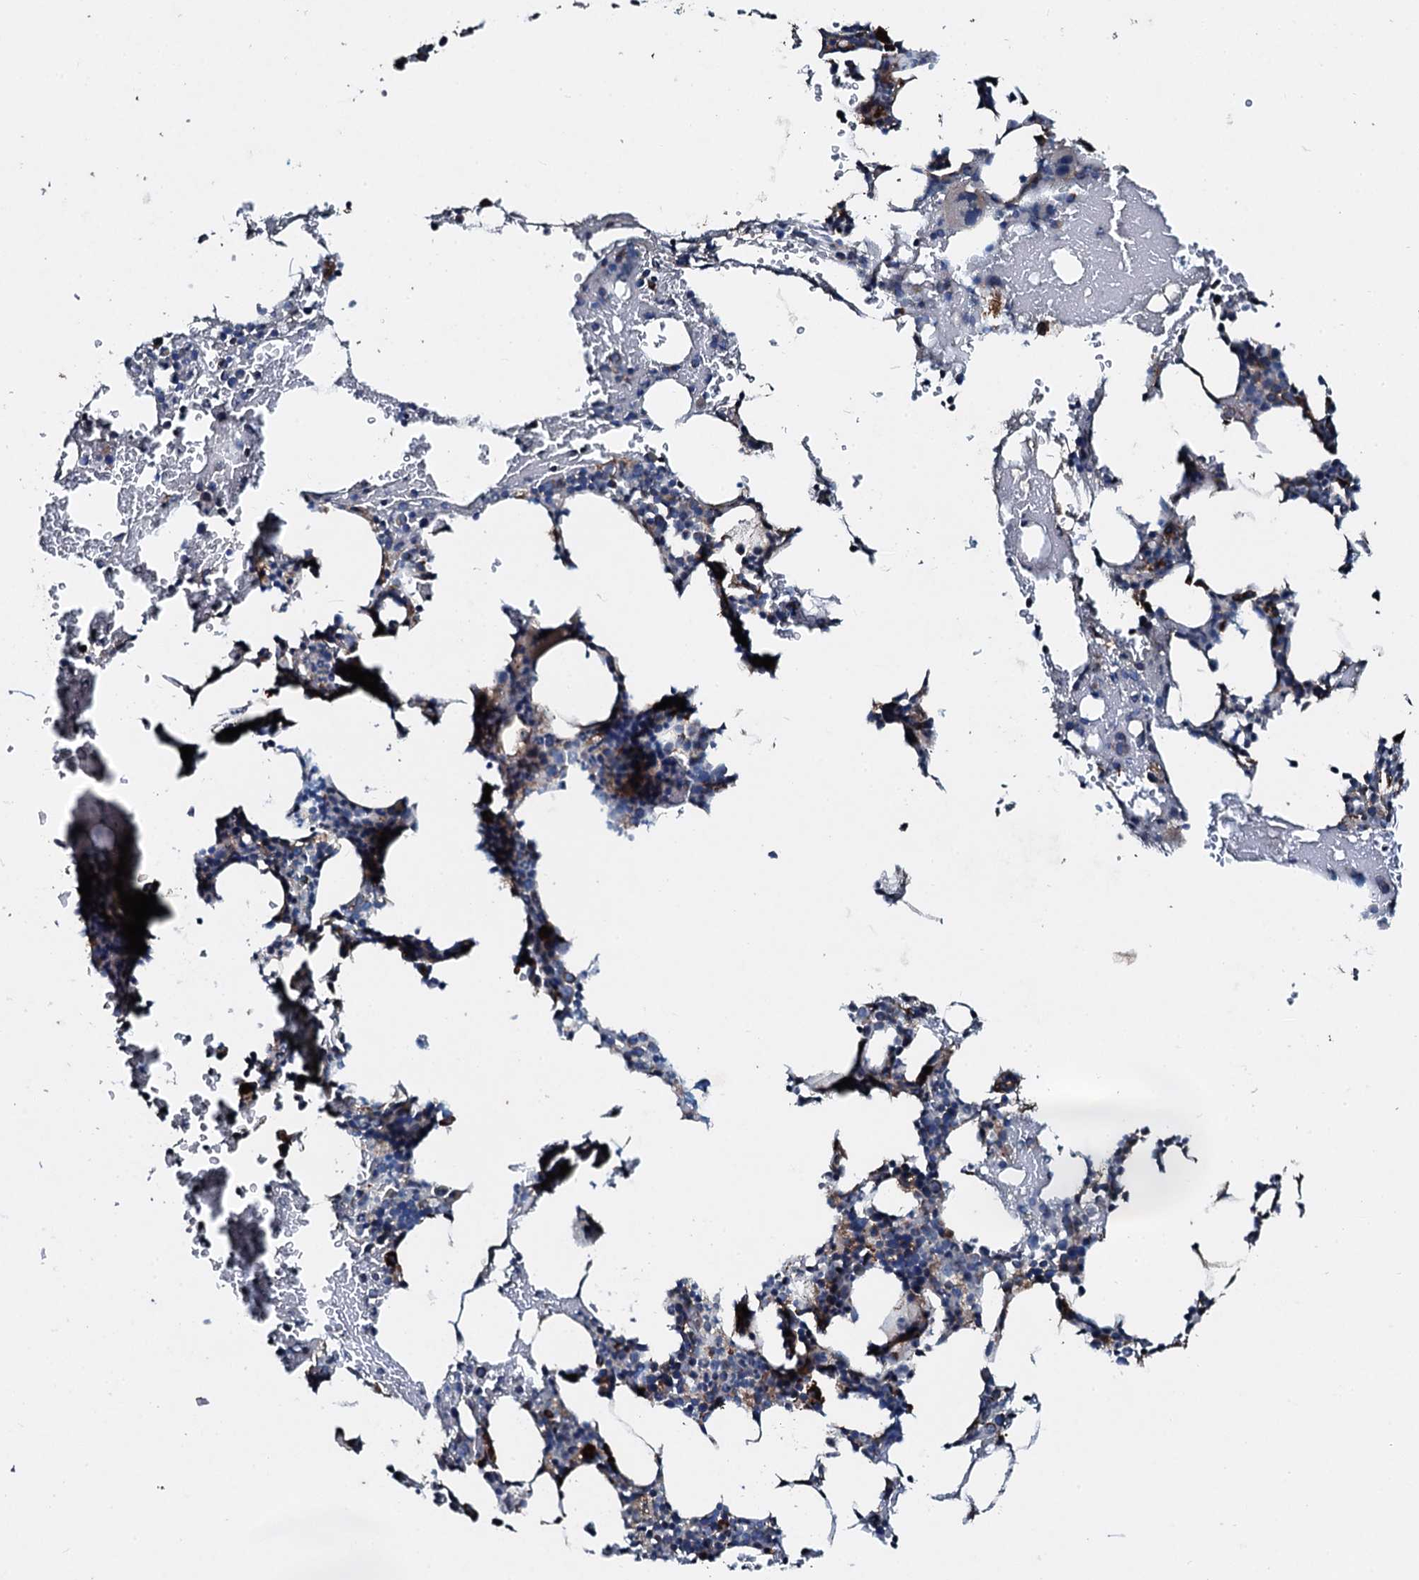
{"staining": {"intensity": "moderate", "quantity": "<25%", "location": "cytoplasmic/membranous"}, "tissue": "bone marrow", "cell_type": "Hematopoietic cells", "image_type": "normal", "snomed": [{"axis": "morphology", "description": "Normal tissue, NOS"}, {"axis": "morphology", "description": "Inflammation, NOS"}, {"axis": "topography", "description": "Bone marrow"}], "caption": "Immunohistochemistry (IHC) staining of unremarkable bone marrow, which displays low levels of moderate cytoplasmic/membranous expression in approximately <25% of hematopoietic cells indicating moderate cytoplasmic/membranous protein staining. The staining was performed using DAB (3,3'-diaminobenzidine) (brown) for protein detection and nuclei were counterstained in hematoxylin (blue).", "gene": "ACSS3", "patient": {"sex": "male", "age": 41}}